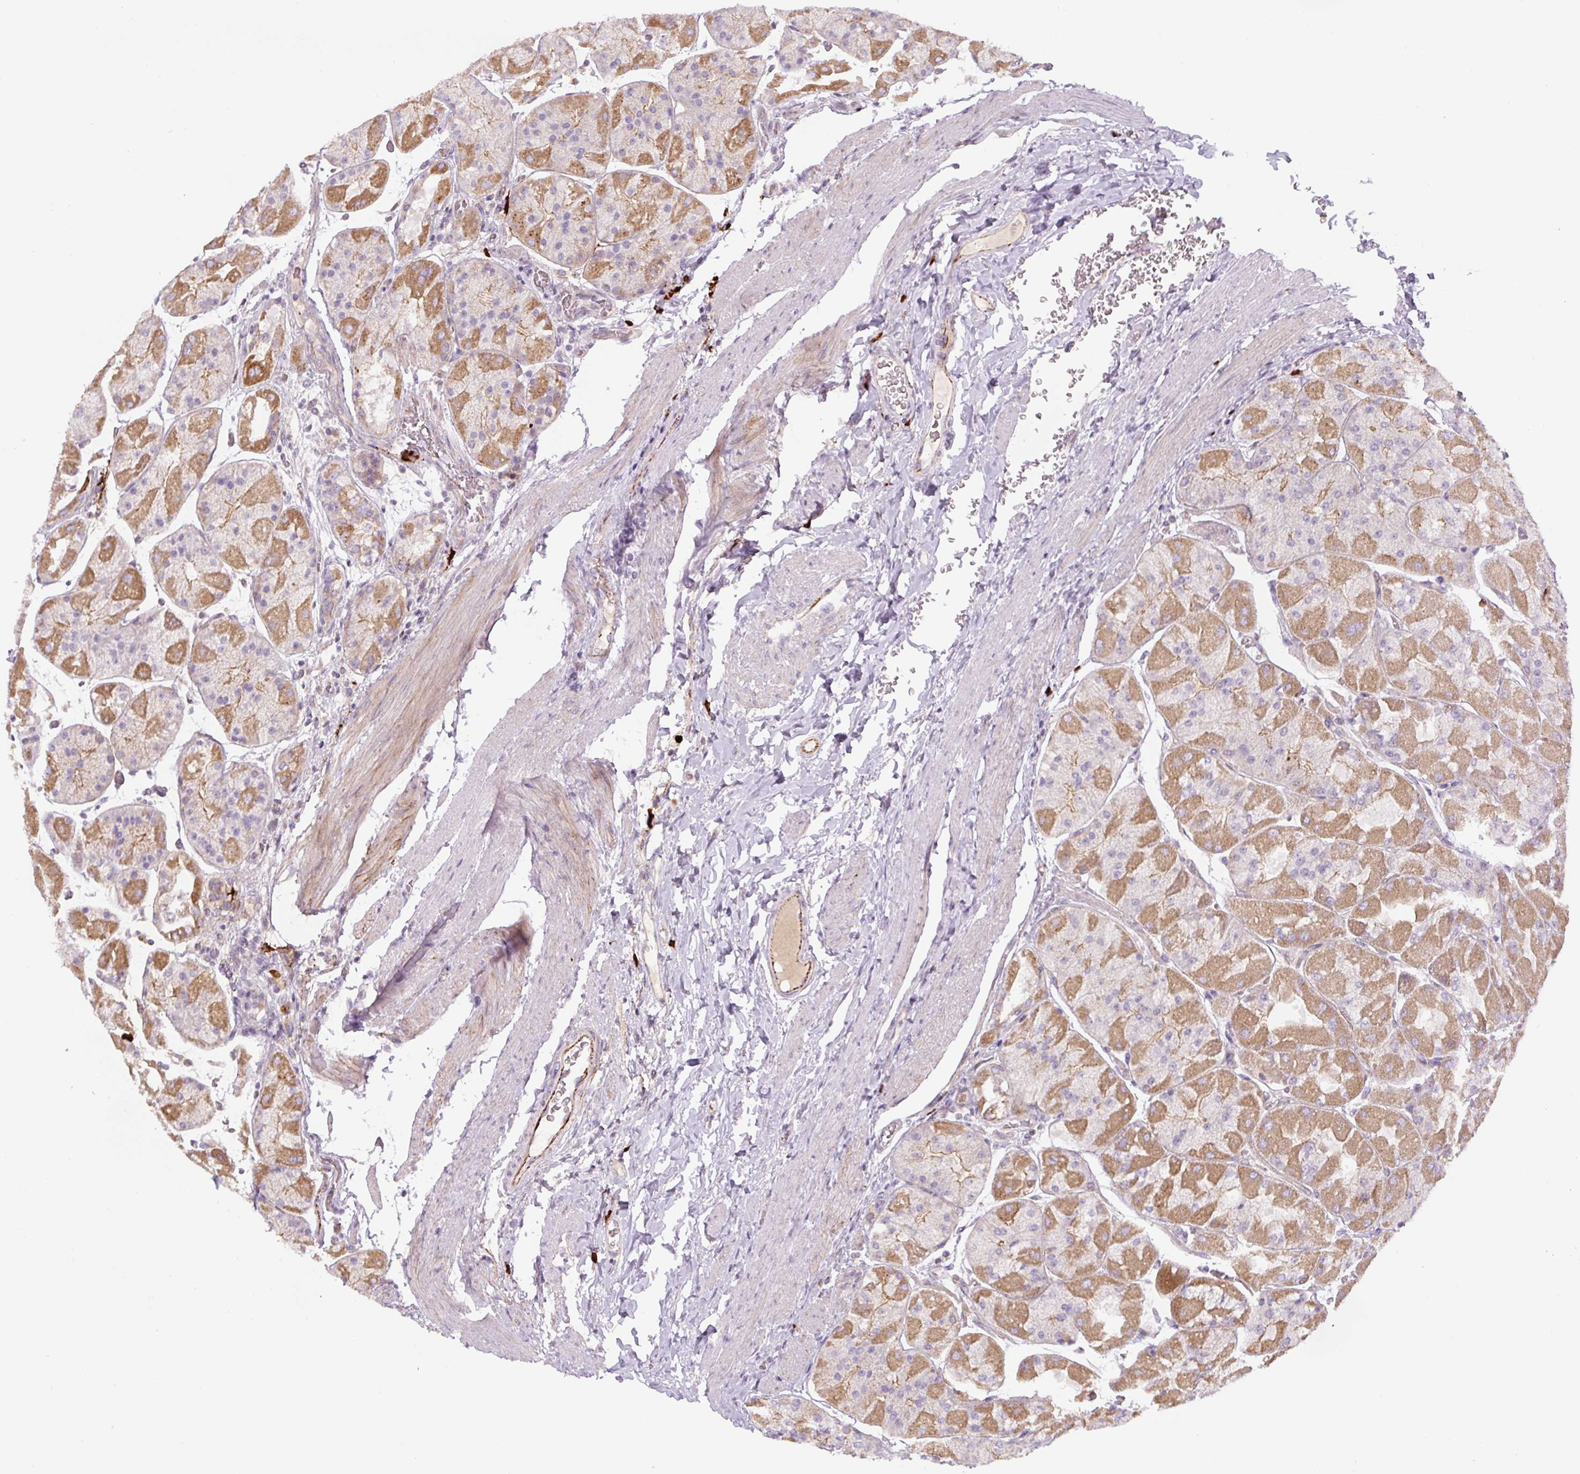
{"staining": {"intensity": "moderate", "quantity": "25%-75%", "location": "cytoplasmic/membranous"}, "tissue": "stomach", "cell_type": "Glandular cells", "image_type": "normal", "snomed": [{"axis": "morphology", "description": "Normal tissue, NOS"}, {"axis": "topography", "description": "Stomach"}], "caption": "DAB (3,3'-diaminobenzidine) immunohistochemical staining of benign stomach exhibits moderate cytoplasmic/membranous protein staining in approximately 25%-75% of glandular cells.", "gene": "CCNI2", "patient": {"sex": "female", "age": 61}}